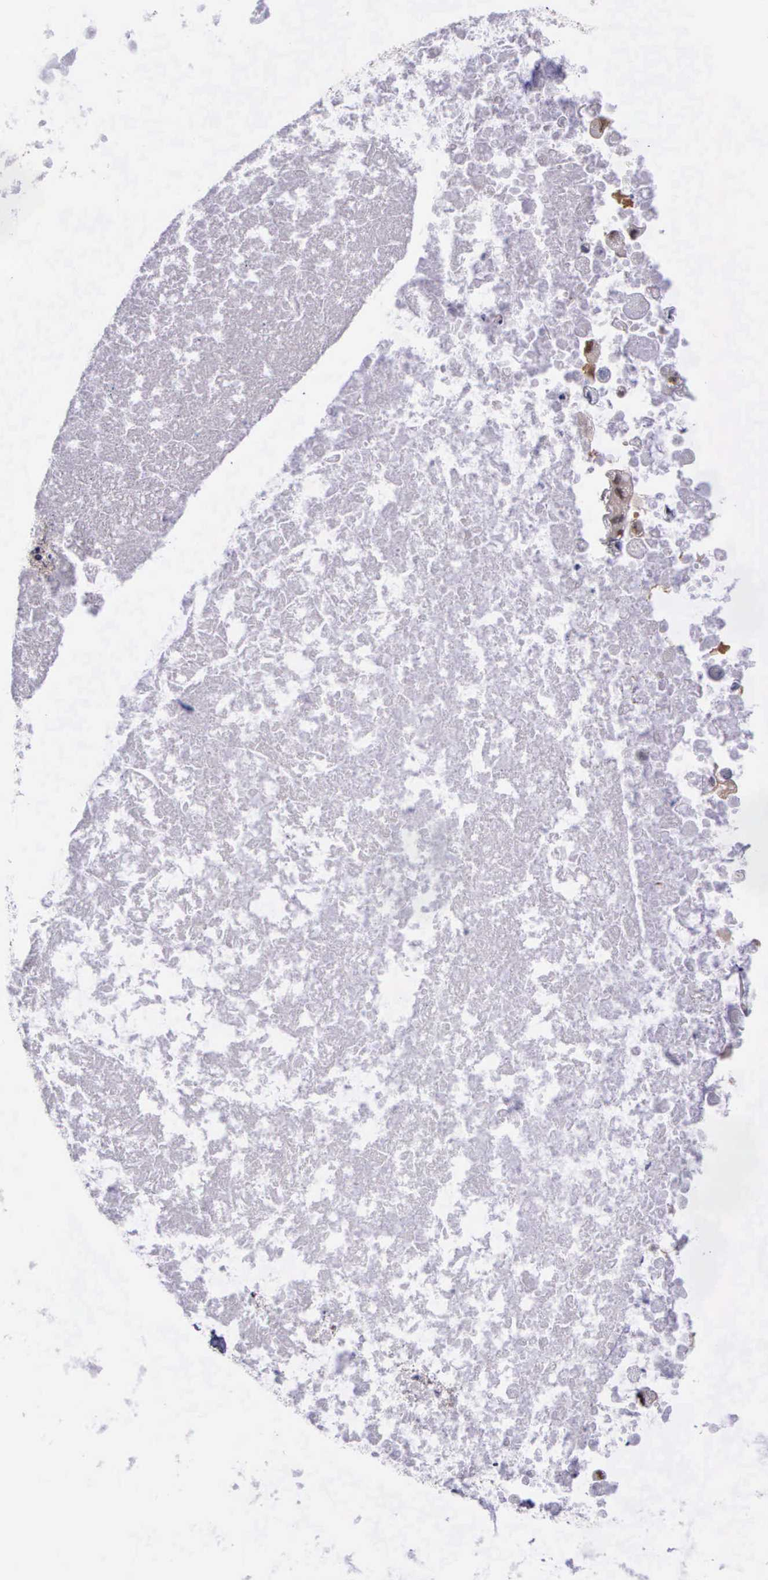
{"staining": {"intensity": "weak", "quantity": "25%-75%", "location": "cytoplasmic/membranous,nuclear"}, "tissue": "ovarian cancer", "cell_type": "Tumor cells", "image_type": "cancer", "snomed": [{"axis": "morphology", "description": "Cystadenocarcinoma, mucinous, NOS"}, {"axis": "topography", "description": "Ovary"}], "caption": "IHC image of neoplastic tissue: human ovarian cancer (mucinous cystadenocarcinoma) stained using immunohistochemistry (IHC) exhibits low levels of weak protein expression localized specifically in the cytoplasmic/membranous and nuclear of tumor cells, appearing as a cytoplasmic/membranous and nuclear brown color.", "gene": "PSMC1", "patient": {"sex": "female", "age": 37}}